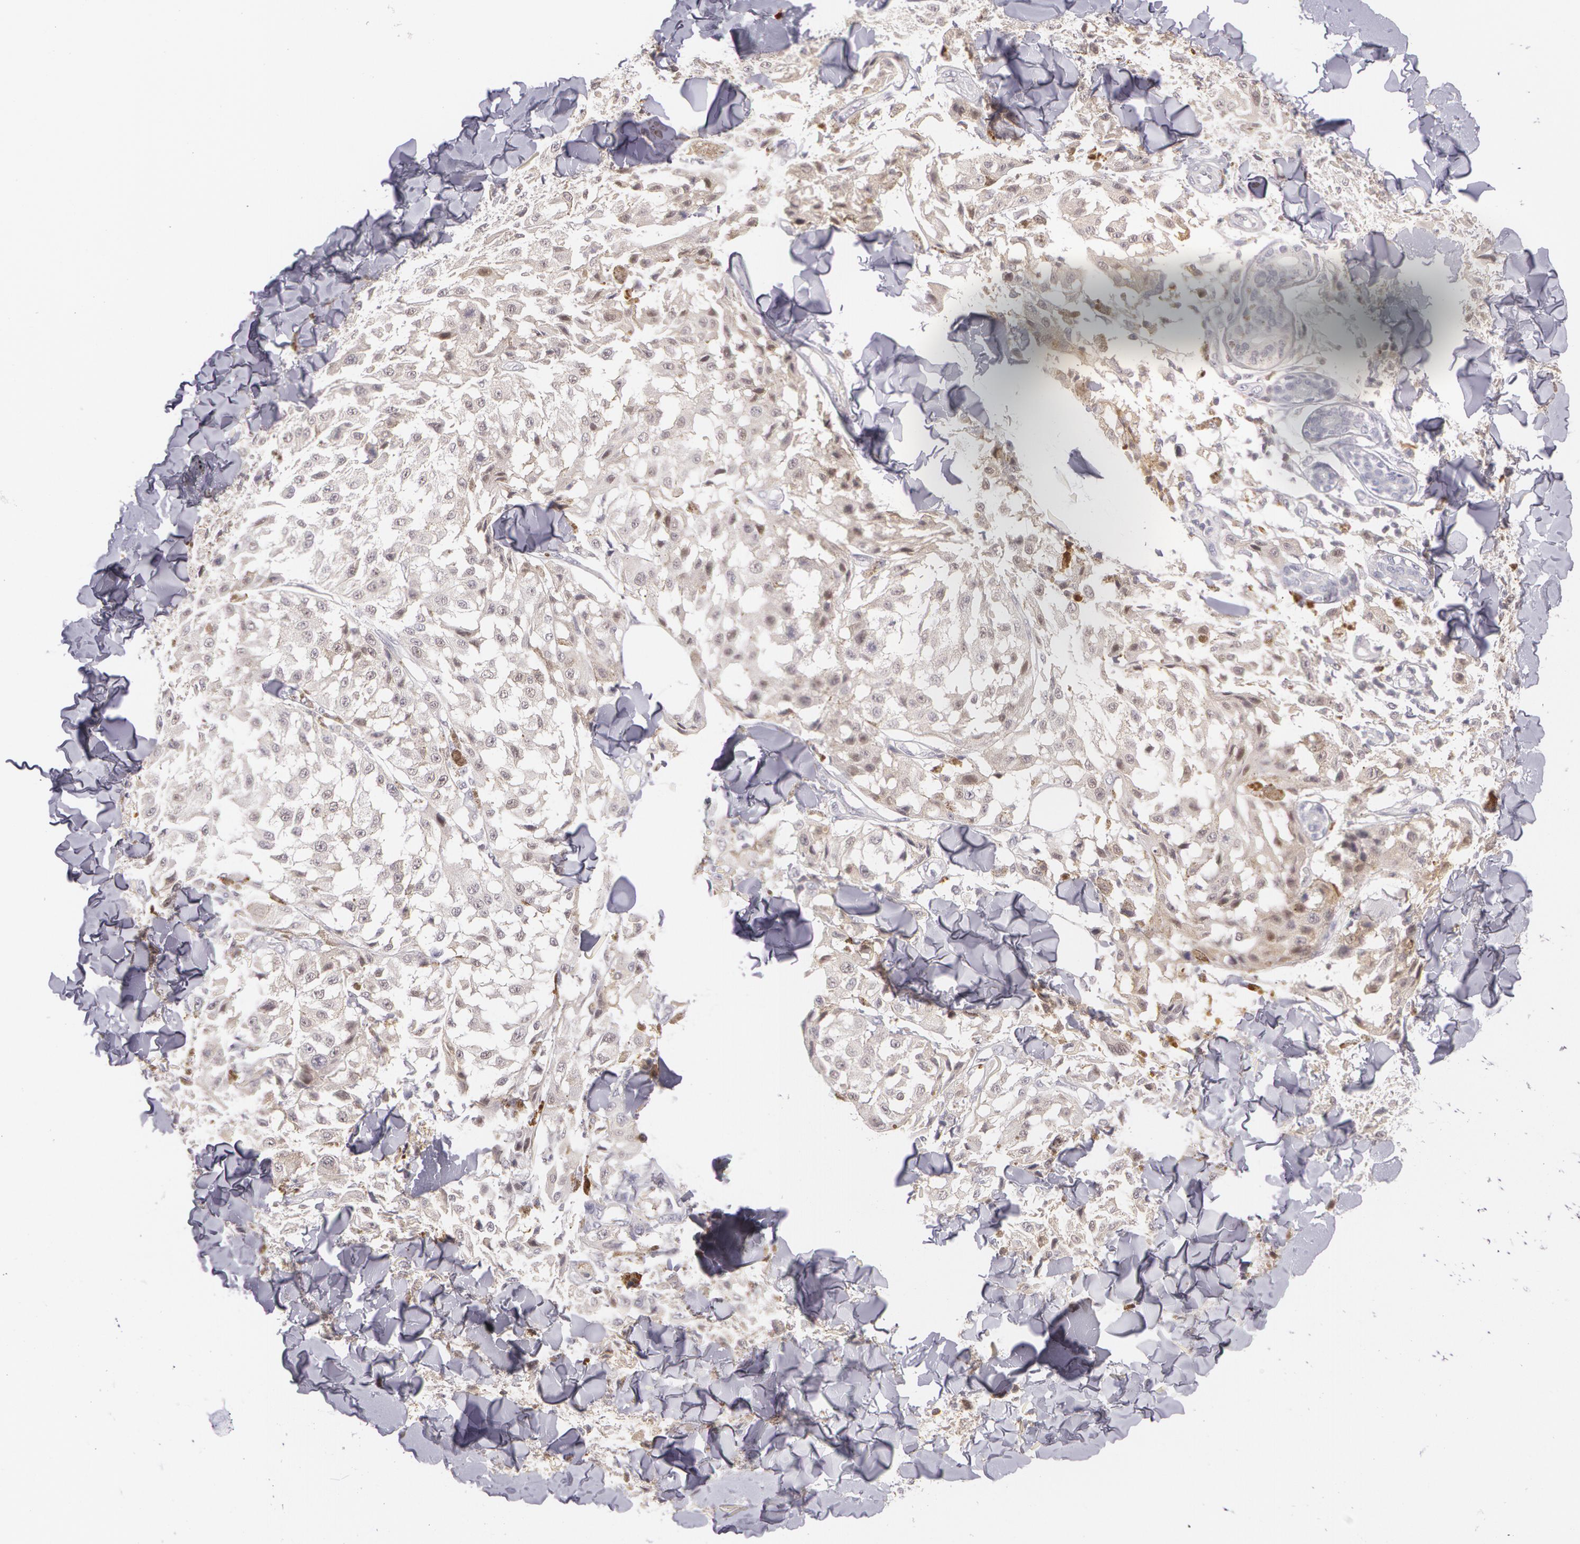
{"staining": {"intensity": "negative", "quantity": "none", "location": "none"}, "tissue": "melanoma", "cell_type": "Tumor cells", "image_type": "cancer", "snomed": [{"axis": "morphology", "description": "Malignant melanoma, NOS"}, {"axis": "topography", "description": "Skin"}], "caption": "The immunohistochemistry (IHC) photomicrograph has no significant expression in tumor cells of melanoma tissue. (Immunohistochemistry (ihc), brightfield microscopy, high magnification).", "gene": "LBP", "patient": {"sex": "female", "age": 64}}